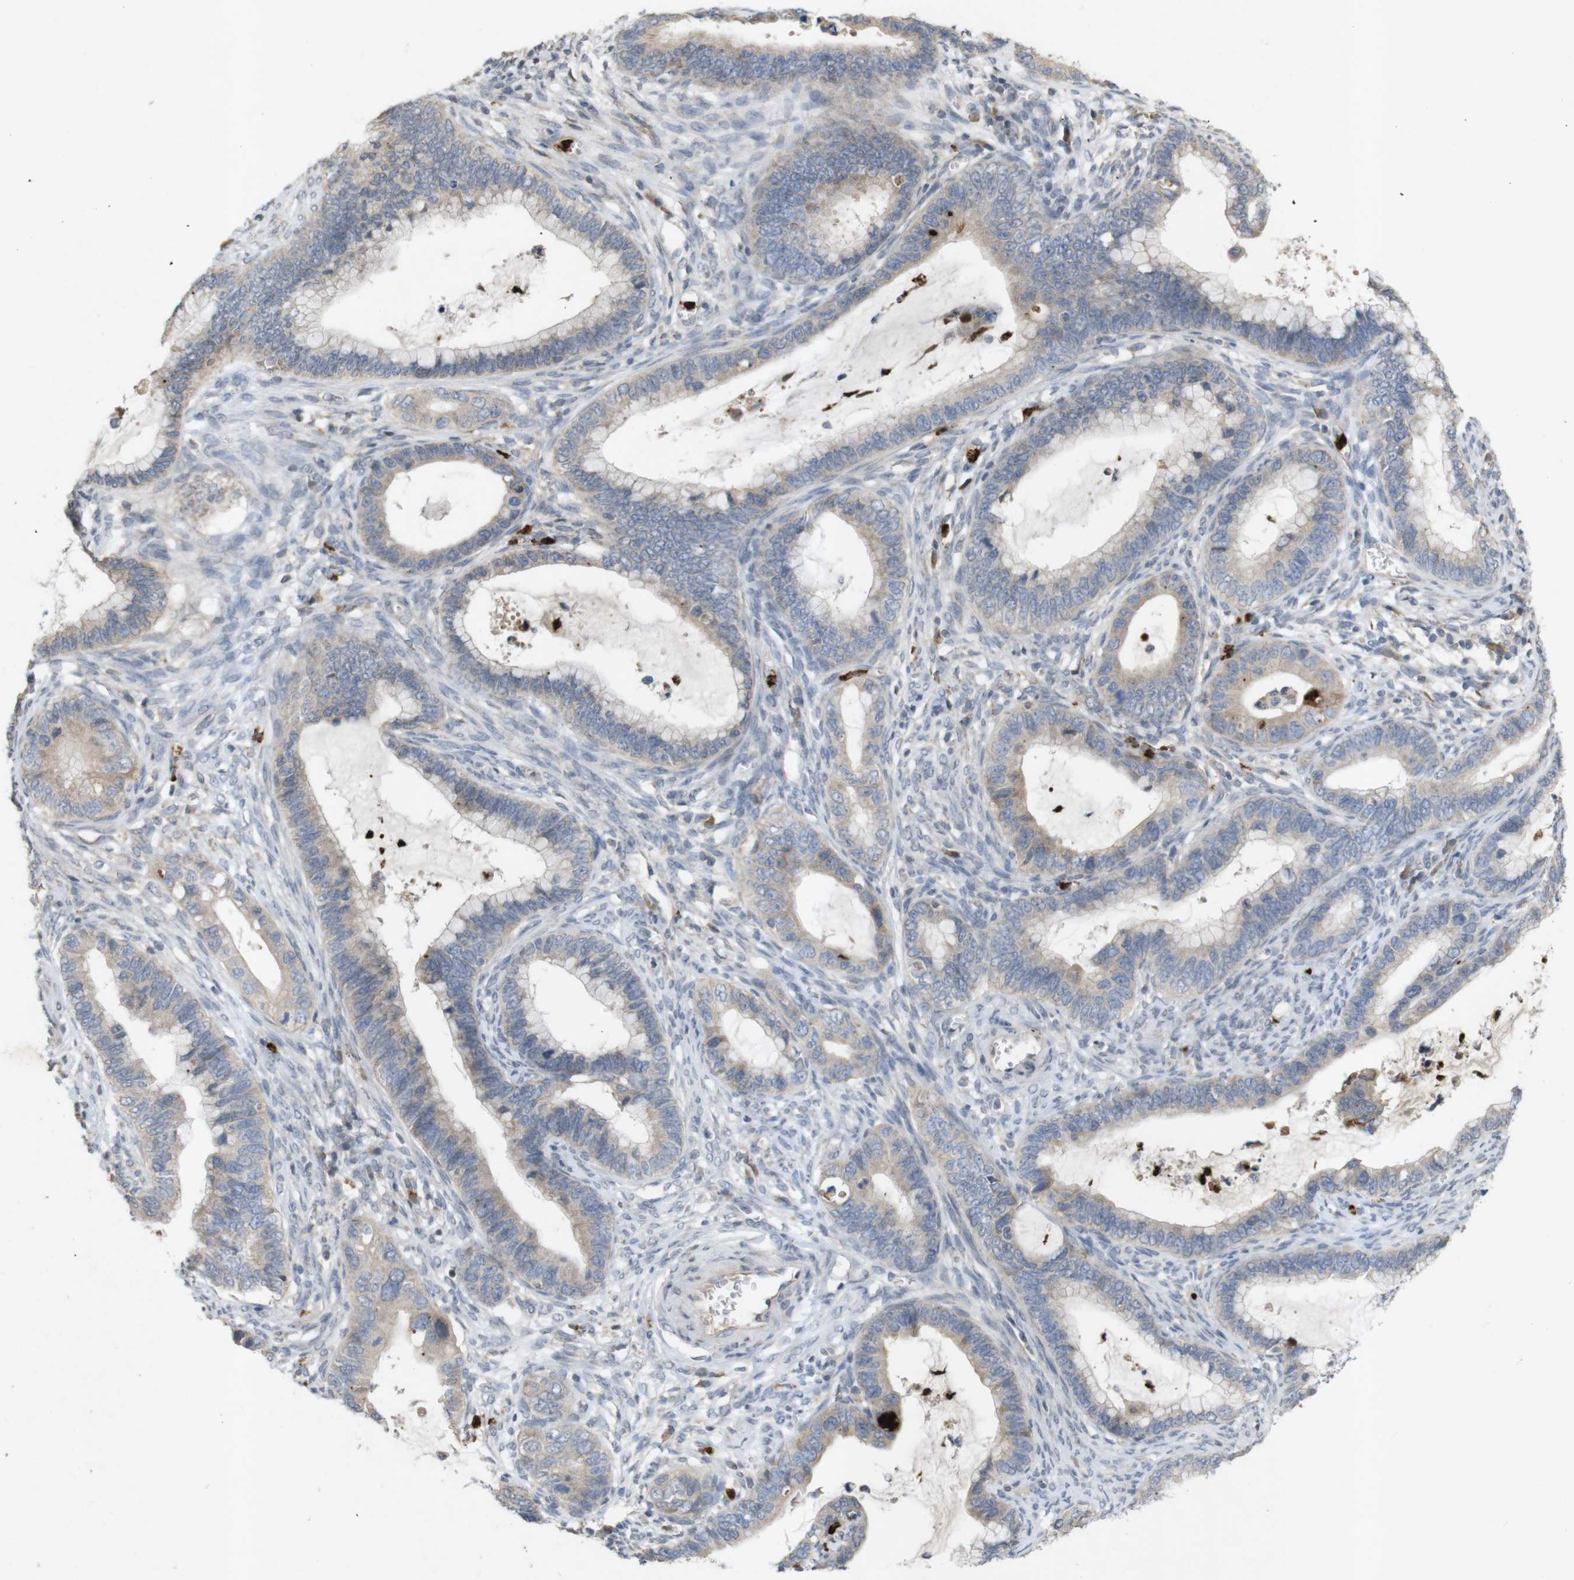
{"staining": {"intensity": "weak", "quantity": ">75%", "location": "cytoplasmic/membranous"}, "tissue": "cervical cancer", "cell_type": "Tumor cells", "image_type": "cancer", "snomed": [{"axis": "morphology", "description": "Adenocarcinoma, NOS"}, {"axis": "topography", "description": "Cervix"}], "caption": "Immunohistochemical staining of cervical cancer (adenocarcinoma) displays weak cytoplasmic/membranous protein expression in approximately >75% of tumor cells.", "gene": "TSPAN14", "patient": {"sex": "female", "age": 44}}